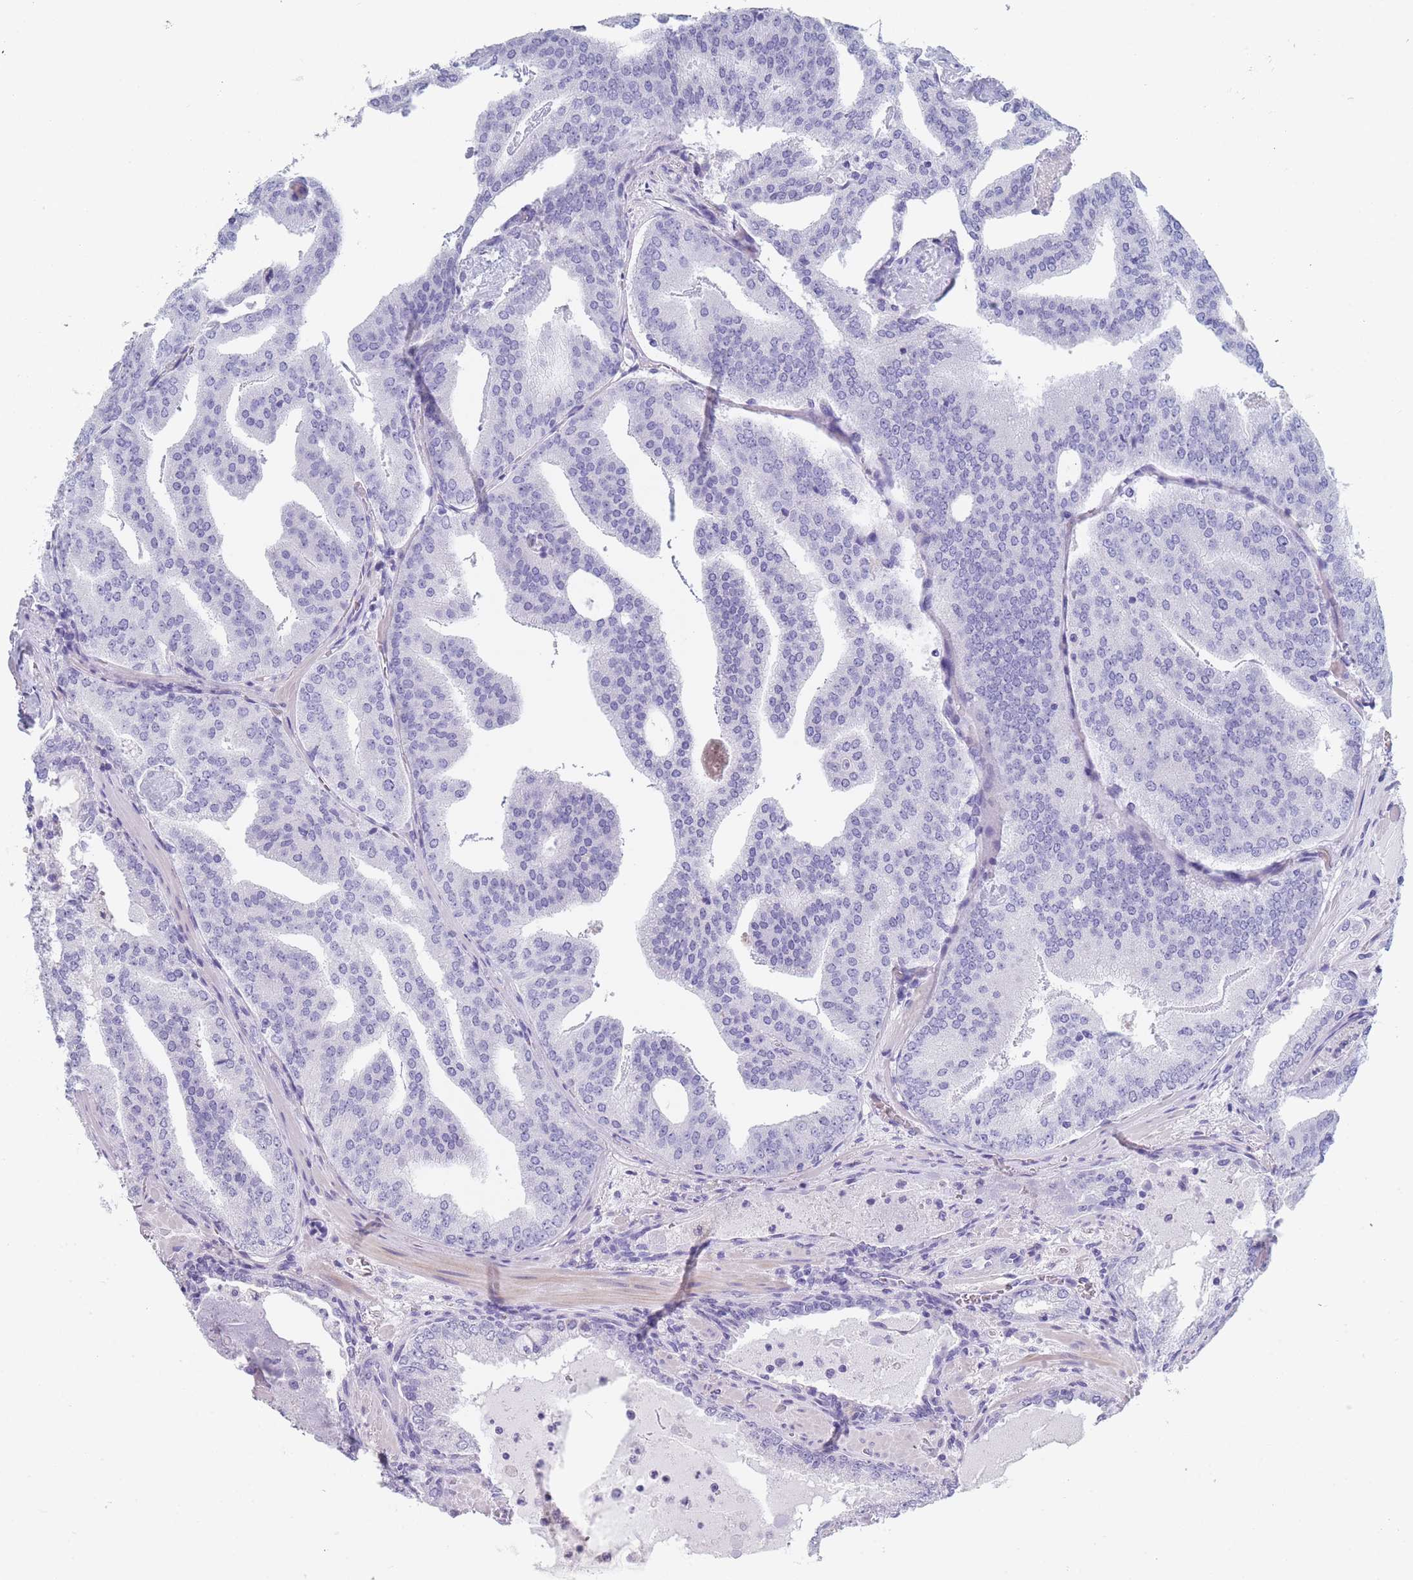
{"staining": {"intensity": "negative", "quantity": "none", "location": "none"}, "tissue": "prostate cancer", "cell_type": "Tumor cells", "image_type": "cancer", "snomed": [{"axis": "morphology", "description": "Adenocarcinoma, High grade"}, {"axis": "topography", "description": "Prostate"}], "caption": "Tumor cells show no significant staining in prostate adenocarcinoma (high-grade).", "gene": "OR5D16", "patient": {"sex": "male", "age": 68}}